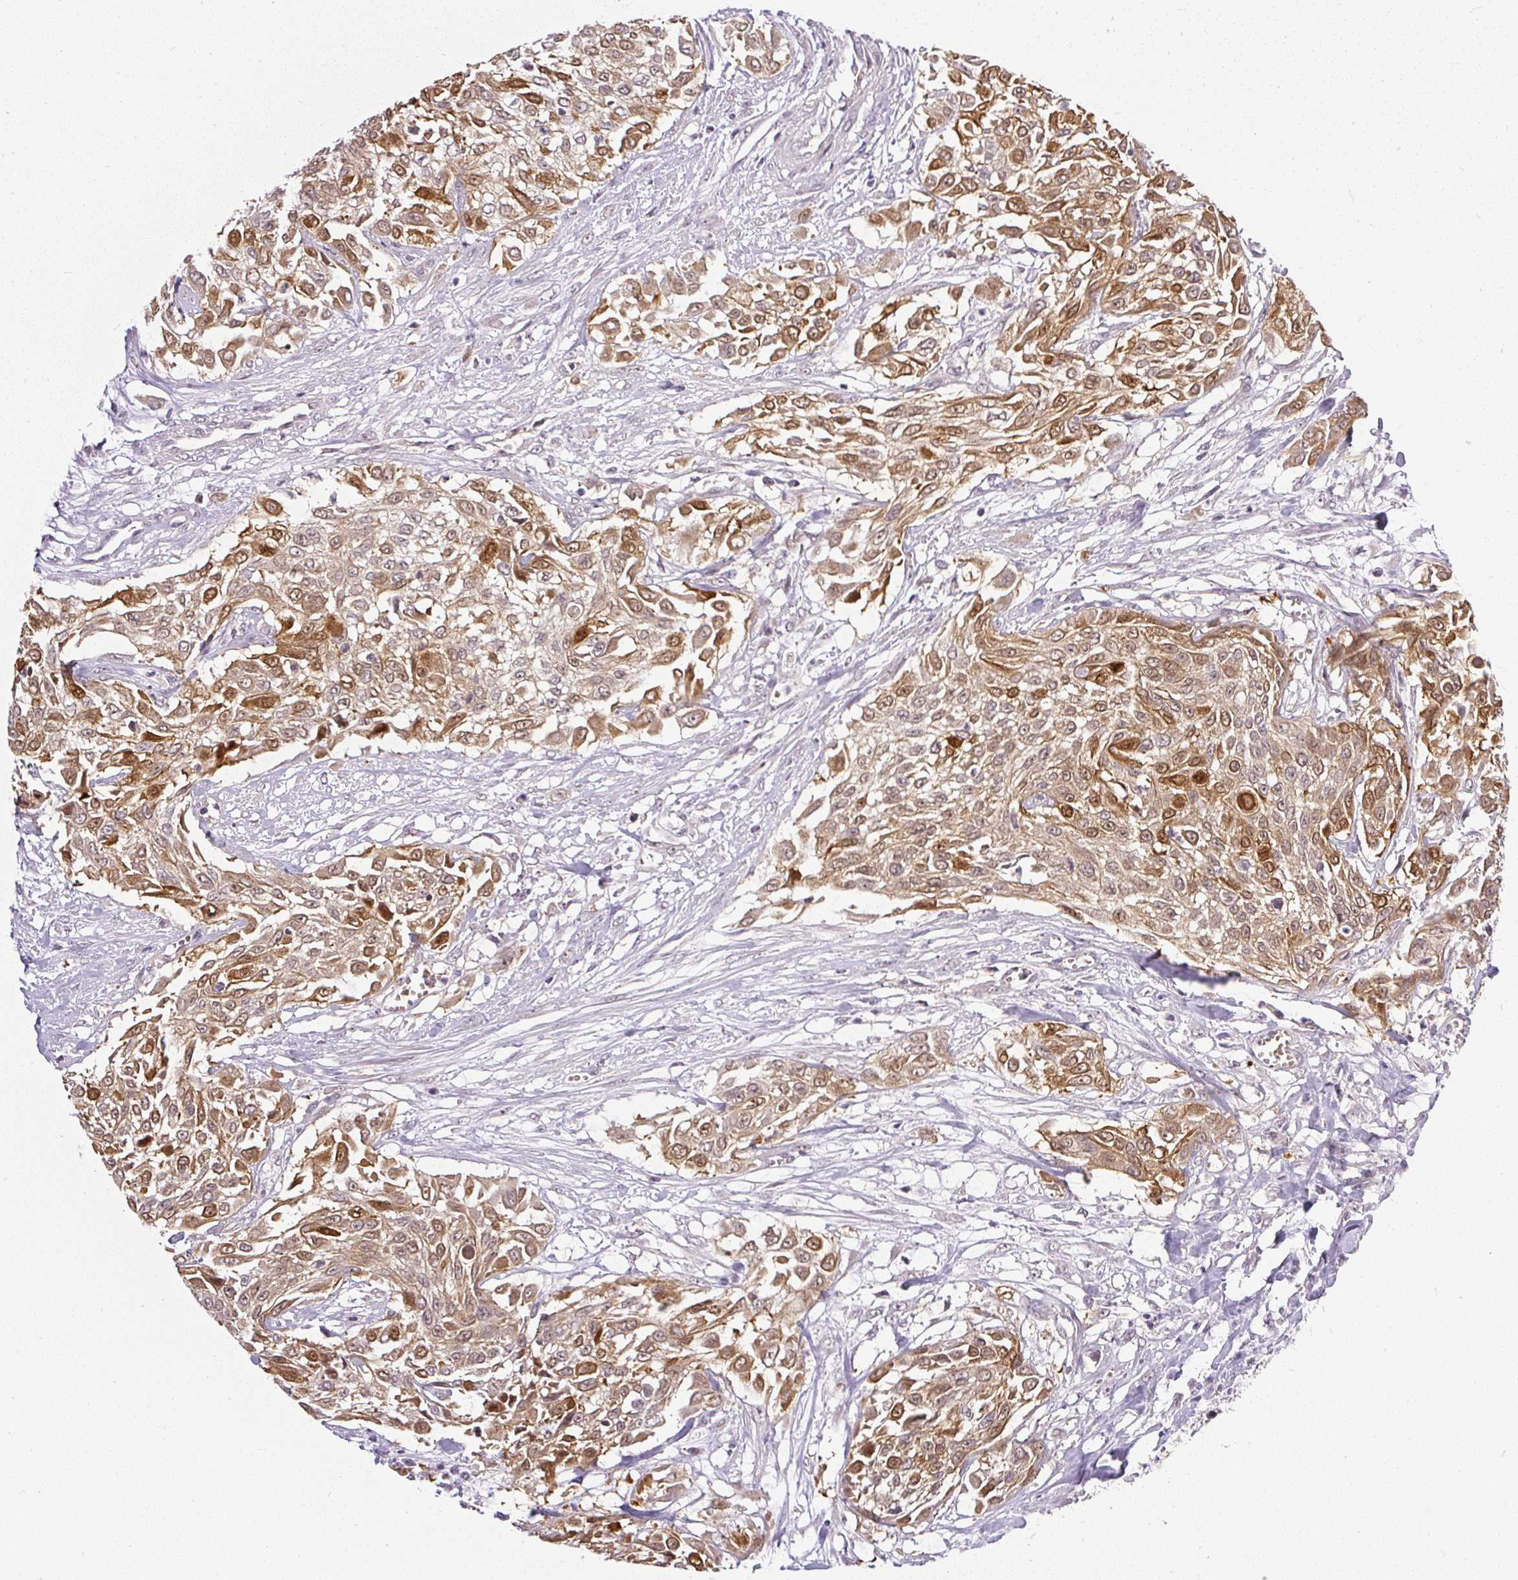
{"staining": {"intensity": "moderate", "quantity": ">75%", "location": "cytoplasmic/membranous,nuclear"}, "tissue": "urothelial cancer", "cell_type": "Tumor cells", "image_type": "cancer", "snomed": [{"axis": "morphology", "description": "Urothelial carcinoma, High grade"}, {"axis": "topography", "description": "Urinary bladder"}], "caption": "Immunohistochemical staining of human high-grade urothelial carcinoma exhibits medium levels of moderate cytoplasmic/membranous and nuclear staining in approximately >75% of tumor cells.", "gene": "FAM117B", "patient": {"sex": "male", "age": 57}}